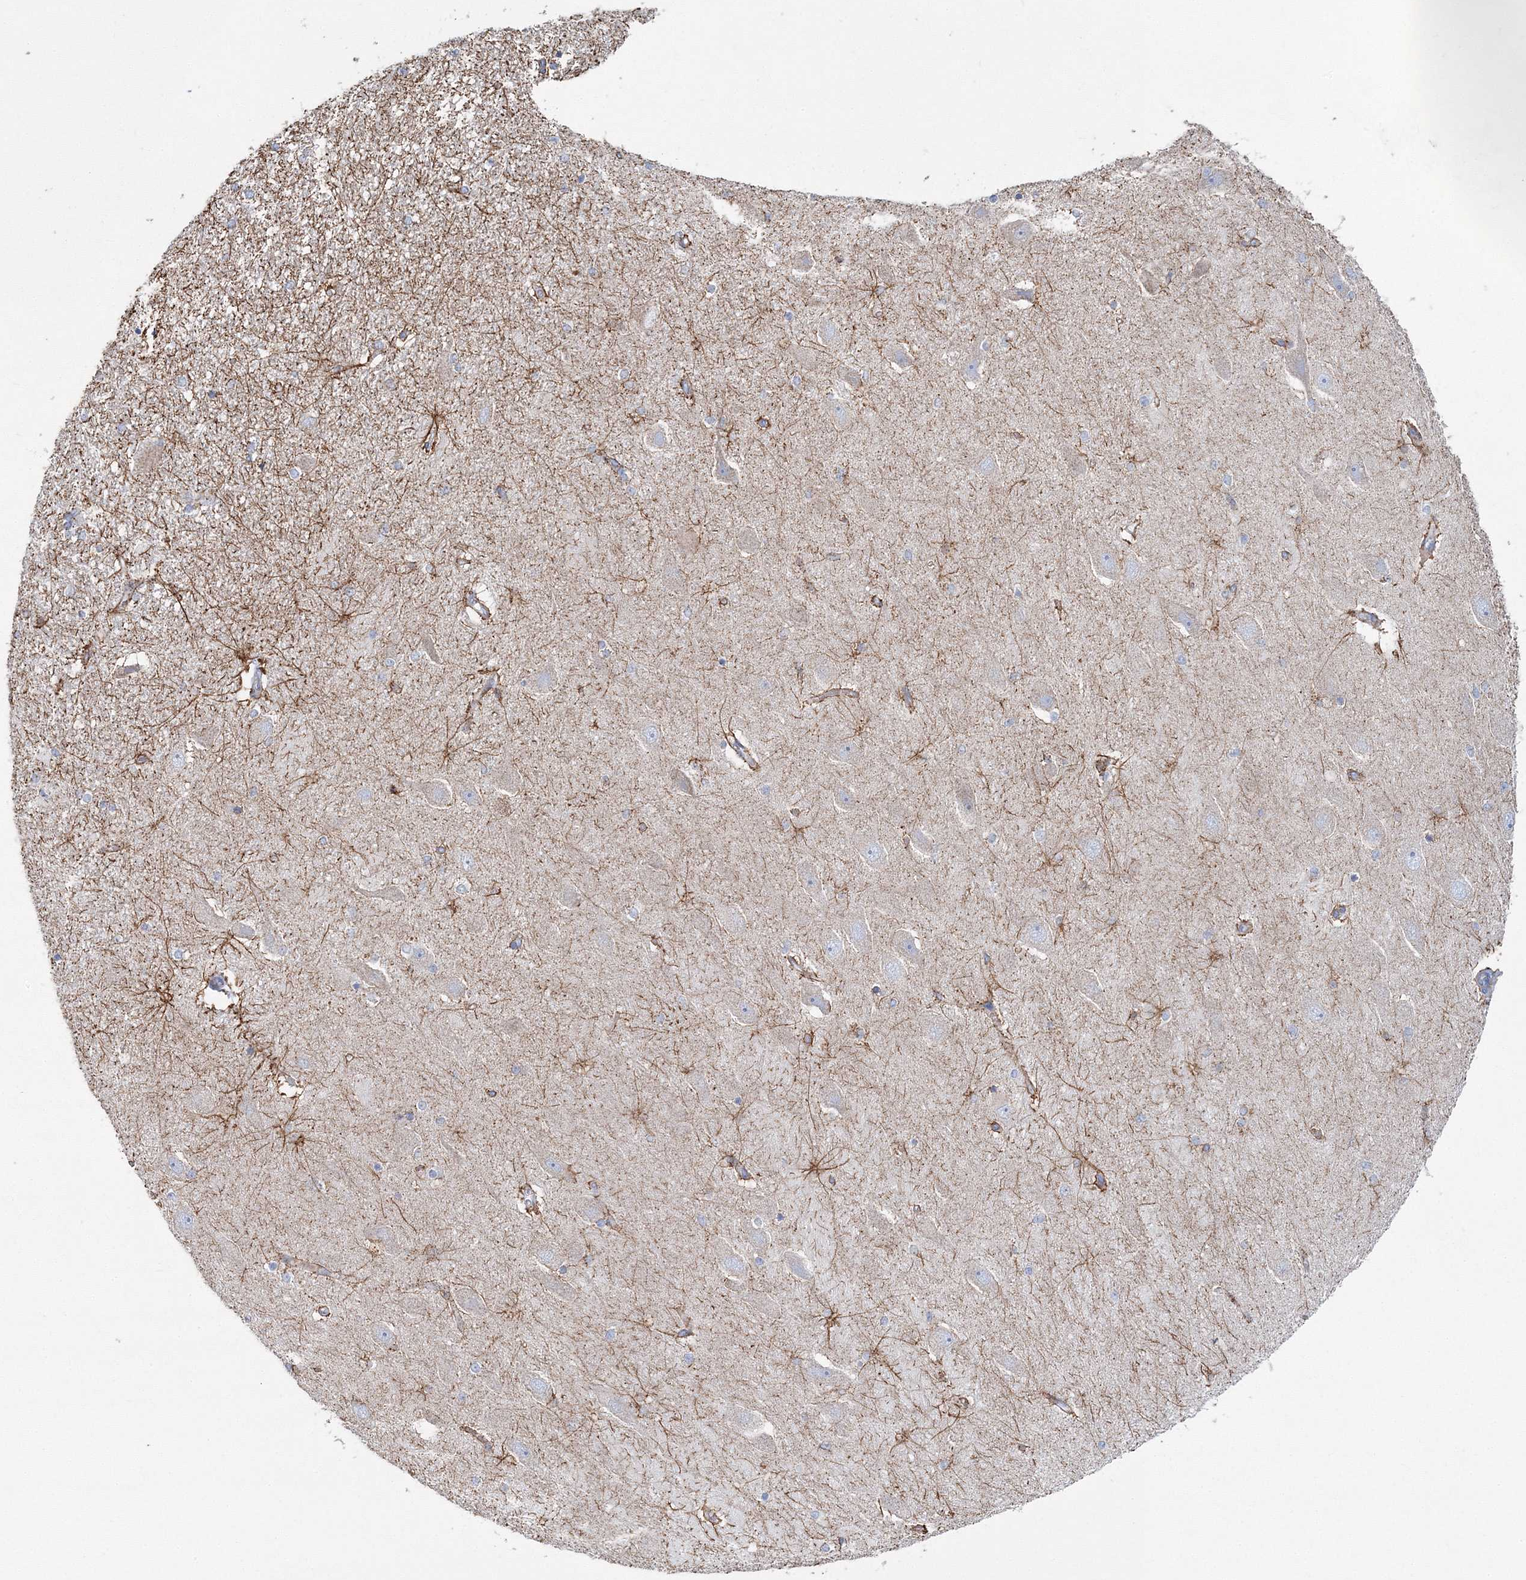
{"staining": {"intensity": "negative", "quantity": "none", "location": "none"}, "tissue": "hippocampus", "cell_type": "Glial cells", "image_type": "normal", "snomed": [{"axis": "morphology", "description": "Normal tissue, NOS"}, {"axis": "topography", "description": "Hippocampus"}], "caption": "IHC photomicrograph of benign hippocampus: hippocampus stained with DAB reveals no significant protein staining in glial cells.", "gene": "HIBCH", "patient": {"sex": "female", "age": 54}}